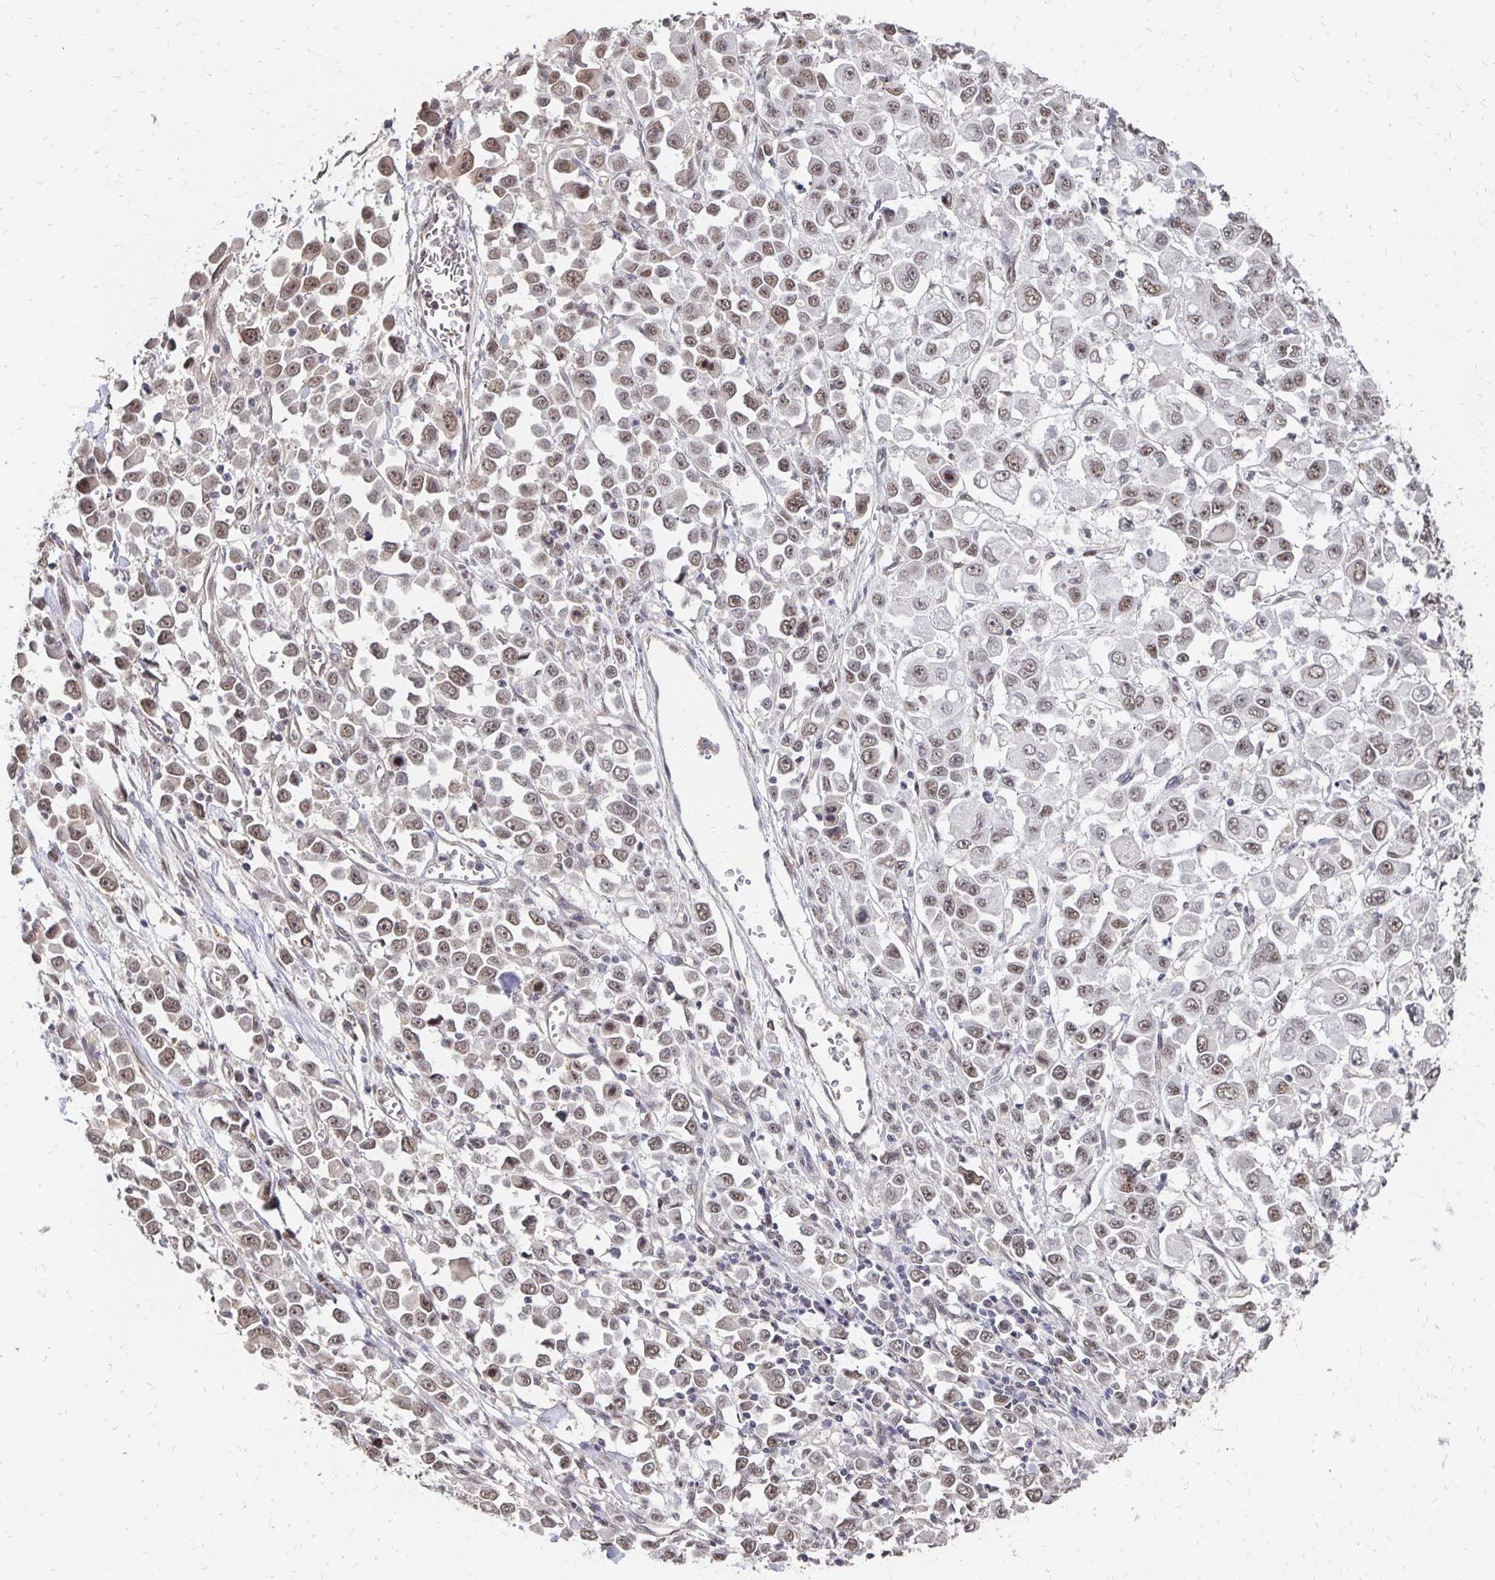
{"staining": {"intensity": "weak", "quantity": ">75%", "location": "nuclear"}, "tissue": "stomach cancer", "cell_type": "Tumor cells", "image_type": "cancer", "snomed": [{"axis": "morphology", "description": "Adenocarcinoma, NOS"}, {"axis": "topography", "description": "Stomach, upper"}], "caption": "Immunohistochemistry (IHC) (DAB (3,3'-diaminobenzidine)) staining of human stomach cancer demonstrates weak nuclear protein staining in approximately >75% of tumor cells.", "gene": "CLASRP", "patient": {"sex": "male", "age": 70}}